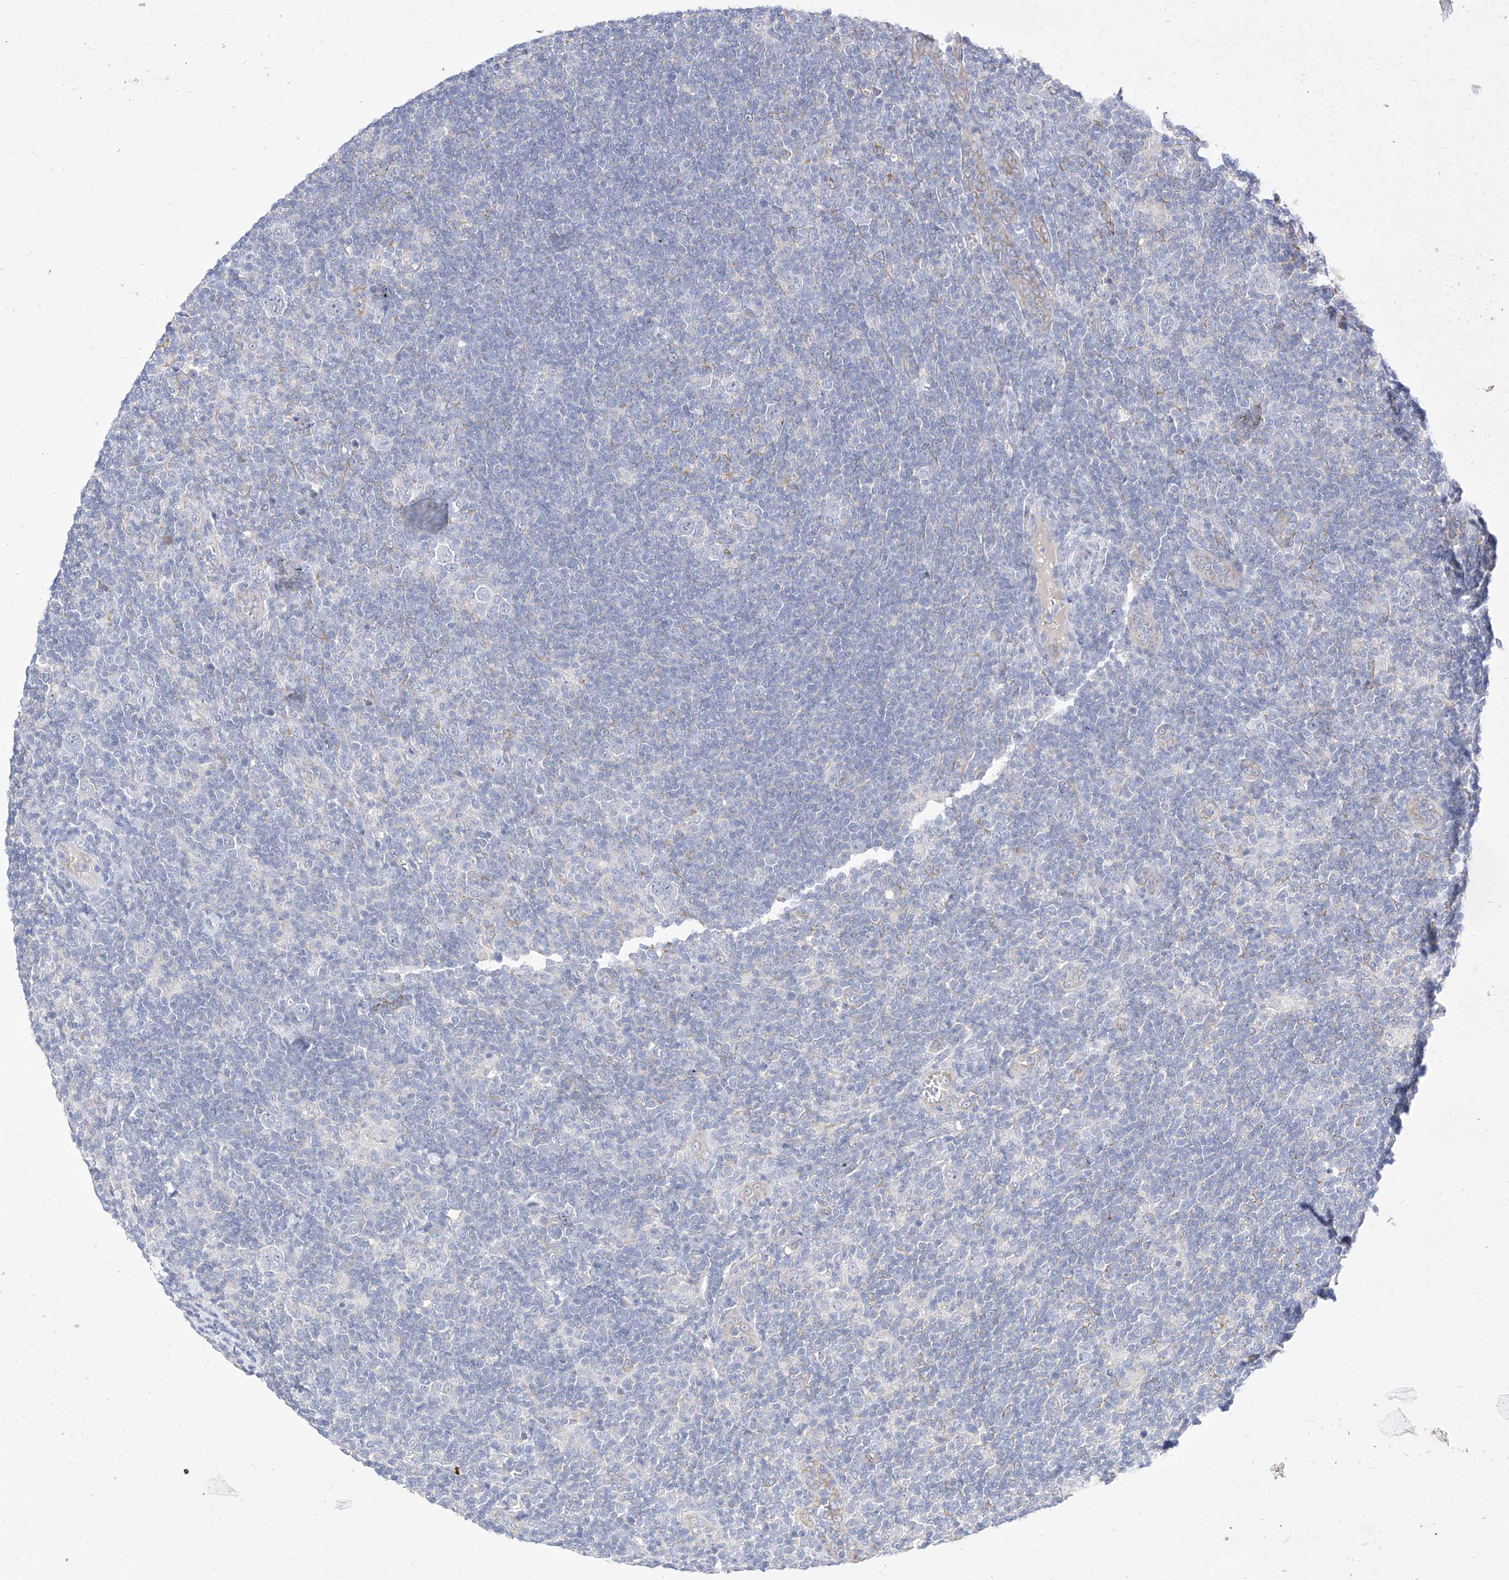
{"staining": {"intensity": "negative", "quantity": "none", "location": "none"}, "tissue": "lymphoma", "cell_type": "Tumor cells", "image_type": "cancer", "snomed": [{"axis": "morphology", "description": "Hodgkin's disease, NOS"}, {"axis": "topography", "description": "Lymph node"}], "caption": "Tumor cells are negative for brown protein staining in Hodgkin's disease.", "gene": "RASA2", "patient": {"sex": "female", "age": 57}}